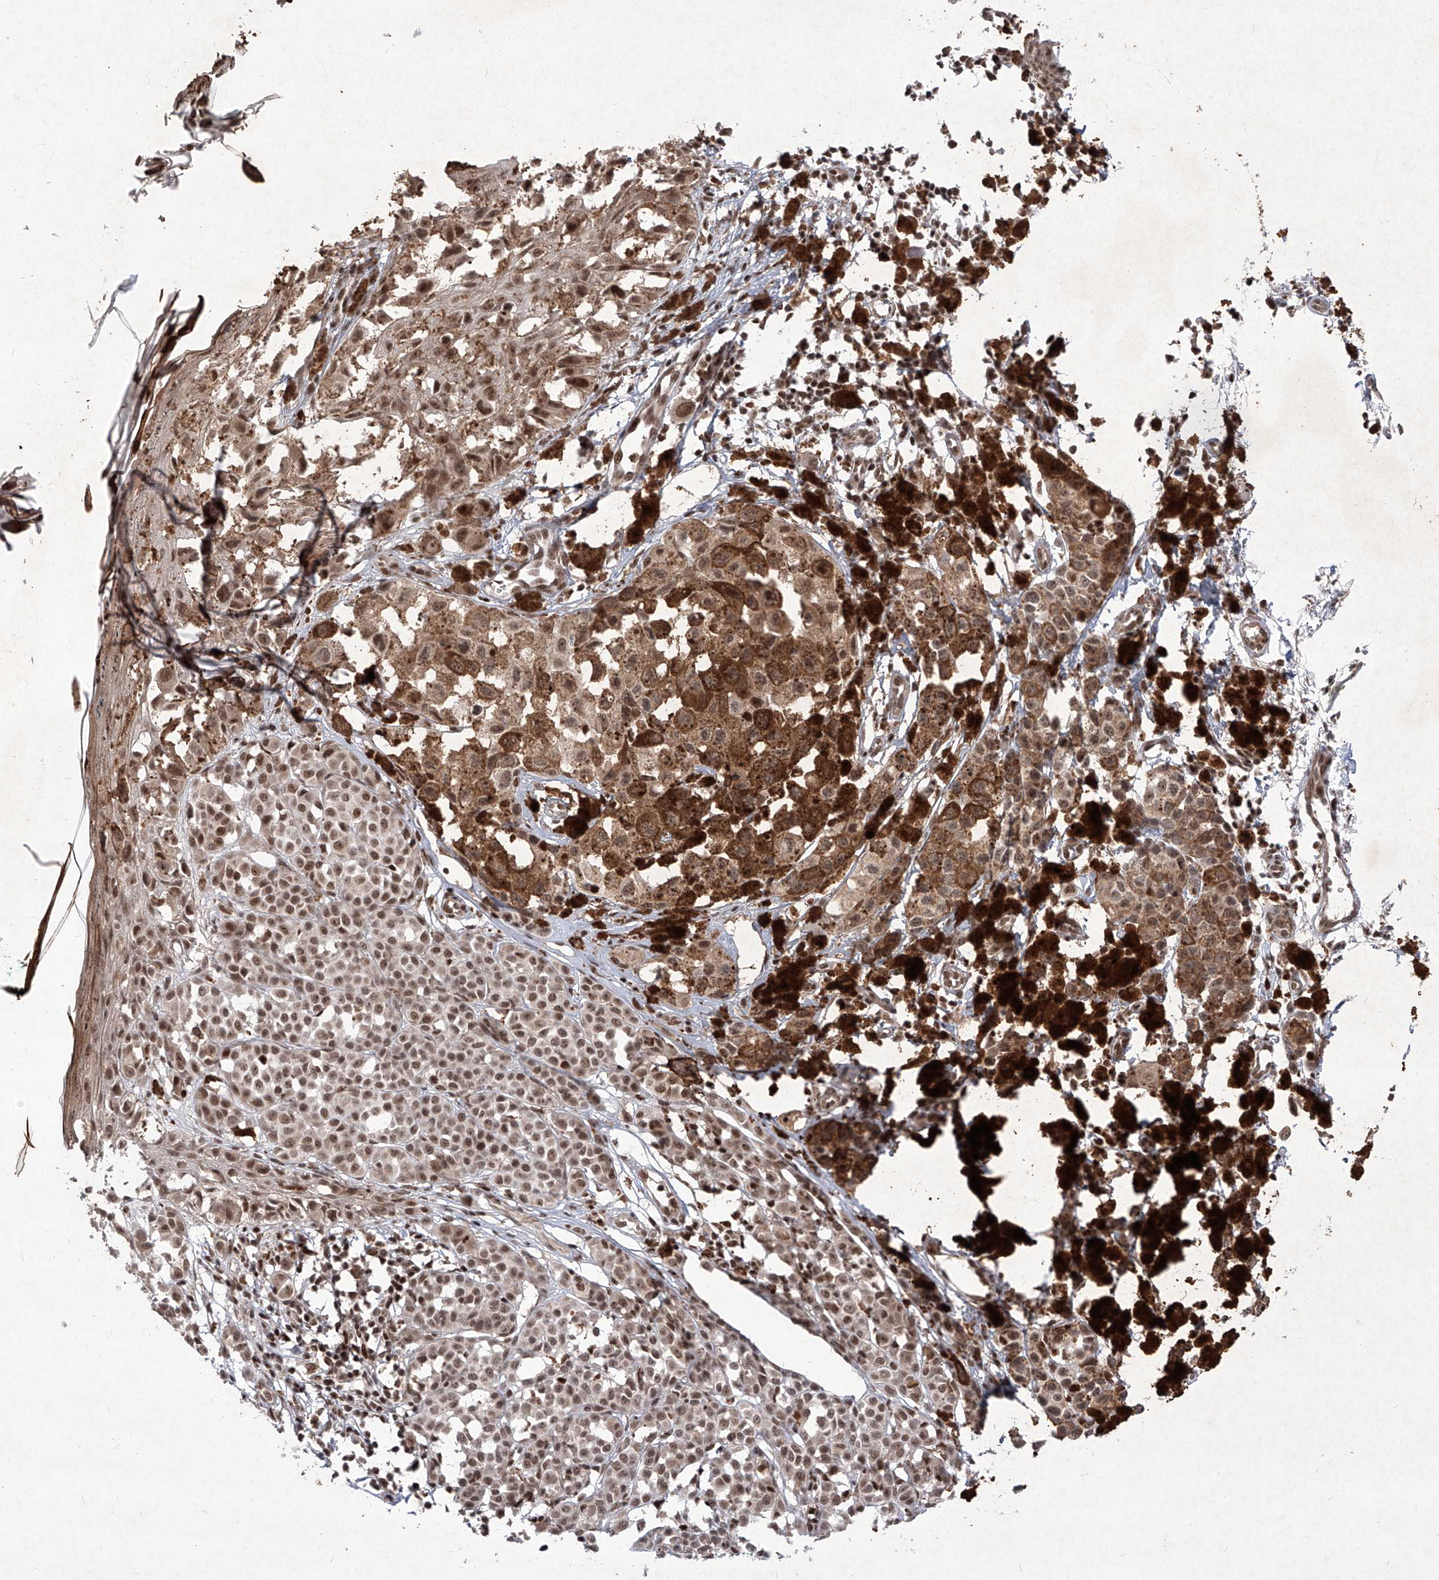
{"staining": {"intensity": "moderate", "quantity": ">75%", "location": "nuclear"}, "tissue": "melanoma", "cell_type": "Tumor cells", "image_type": "cancer", "snomed": [{"axis": "morphology", "description": "Malignant melanoma, NOS"}, {"axis": "topography", "description": "Skin of leg"}], "caption": "Approximately >75% of tumor cells in human malignant melanoma display moderate nuclear protein staining as visualized by brown immunohistochemical staining.", "gene": "IRF2", "patient": {"sex": "female", "age": 72}}